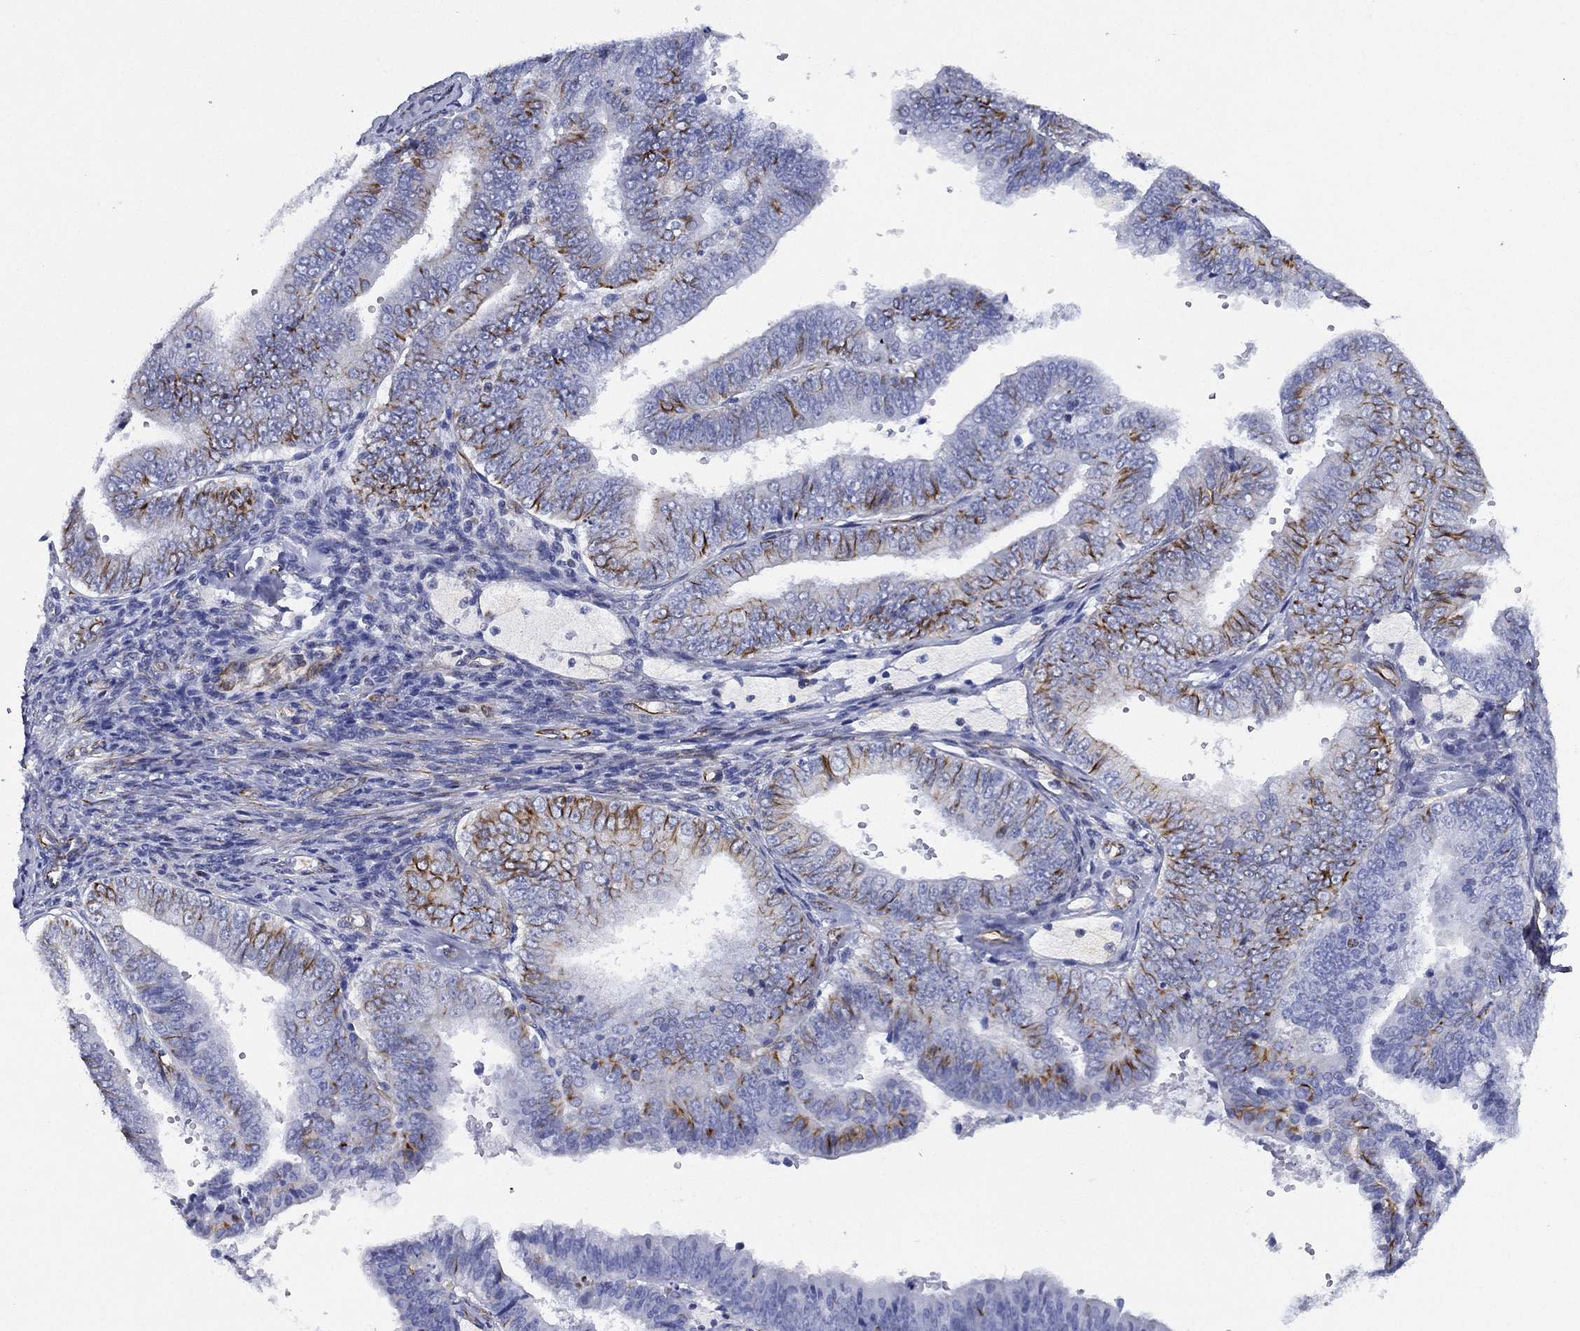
{"staining": {"intensity": "strong", "quantity": "<25%", "location": "cytoplasmic/membranous"}, "tissue": "endometrial cancer", "cell_type": "Tumor cells", "image_type": "cancer", "snomed": [{"axis": "morphology", "description": "Adenocarcinoma, NOS"}, {"axis": "topography", "description": "Endometrium"}], "caption": "DAB immunohistochemical staining of adenocarcinoma (endometrial) shows strong cytoplasmic/membranous protein expression in approximately <25% of tumor cells.", "gene": "MAS1", "patient": {"sex": "female", "age": 63}}